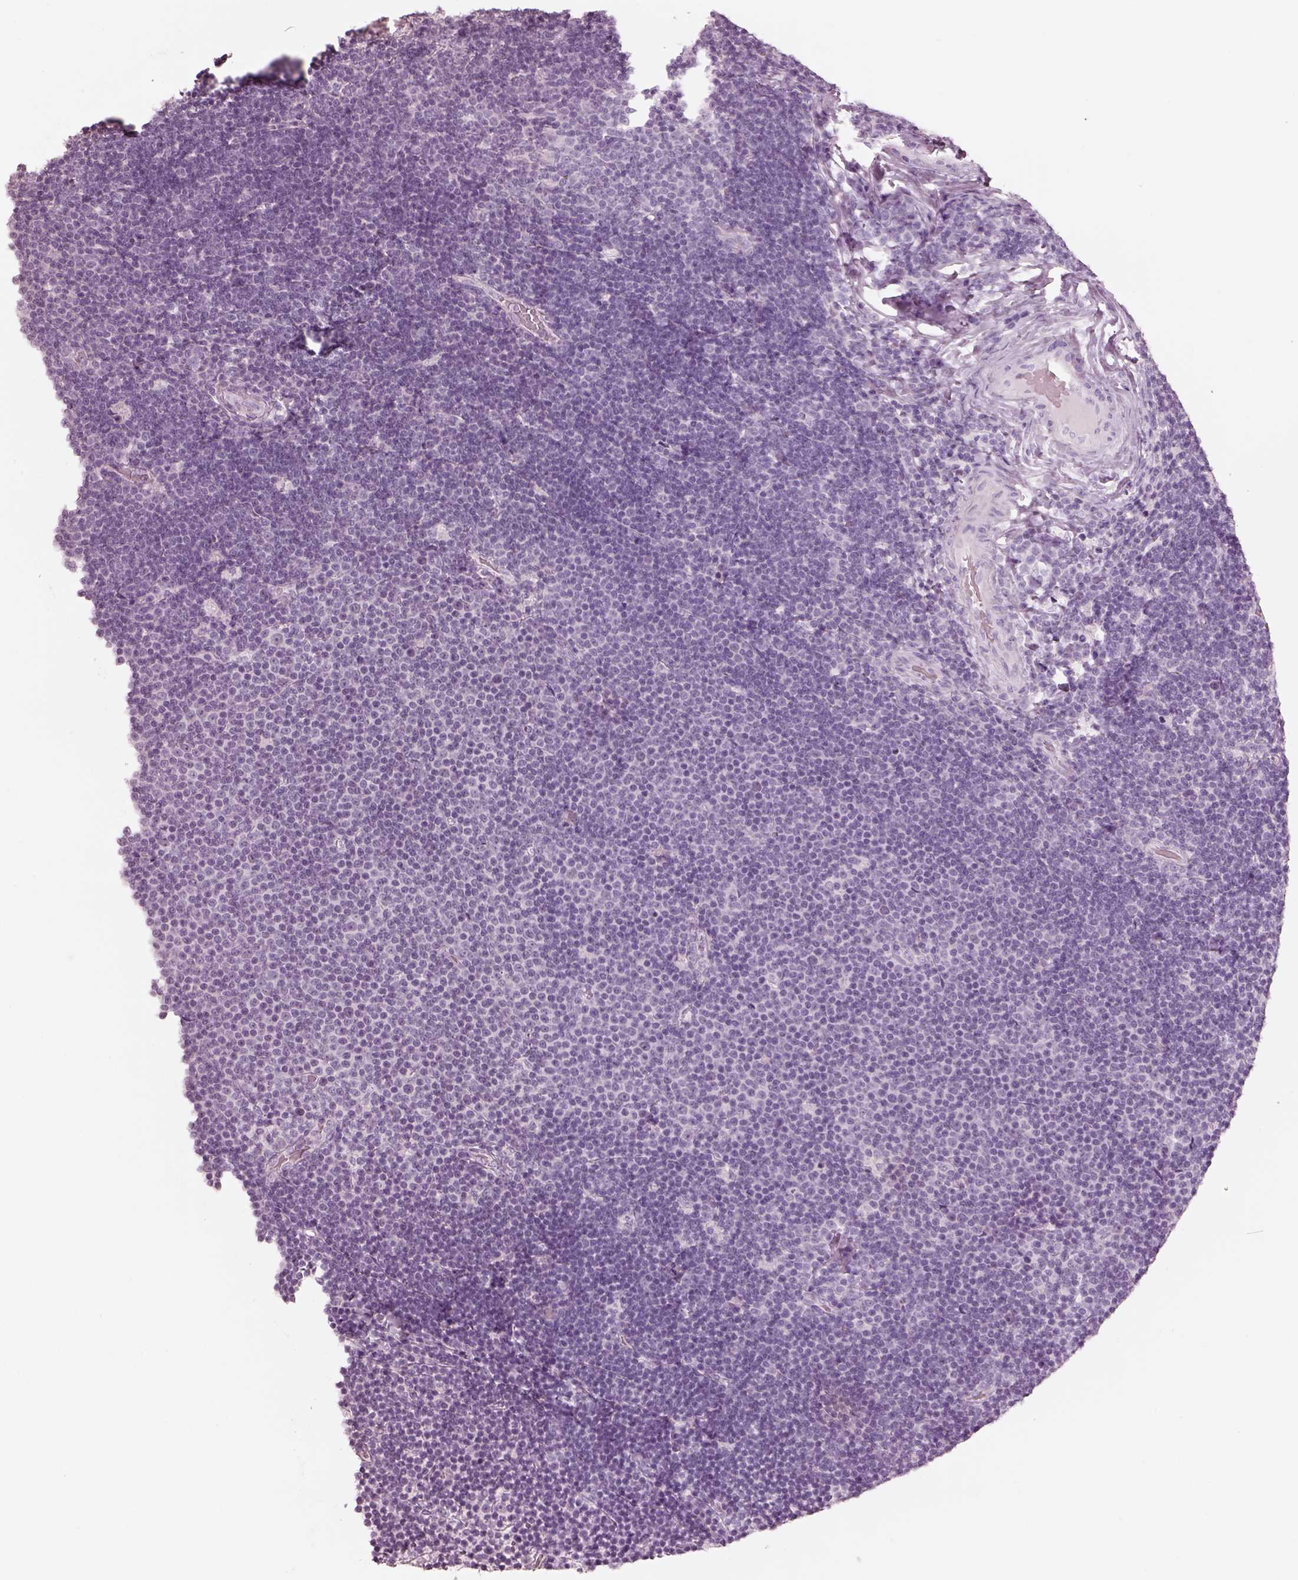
{"staining": {"intensity": "negative", "quantity": "none", "location": "none"}, "tissue": "lymphoma", "cell_type": "Tumor cells", "image_type": "cancer", "snomed": [{"axis": "morphology", "description": "Malignant lymphoma, non-Hodgkin's type, Low grade"}, {"axis": "topography", "description": "Brain"}], "caption": "Tumor cells are negative for brown protein staining in lymphoma.", "gene": "KRTAP24-1", "patient": {"sex": "female", "age": 66}}